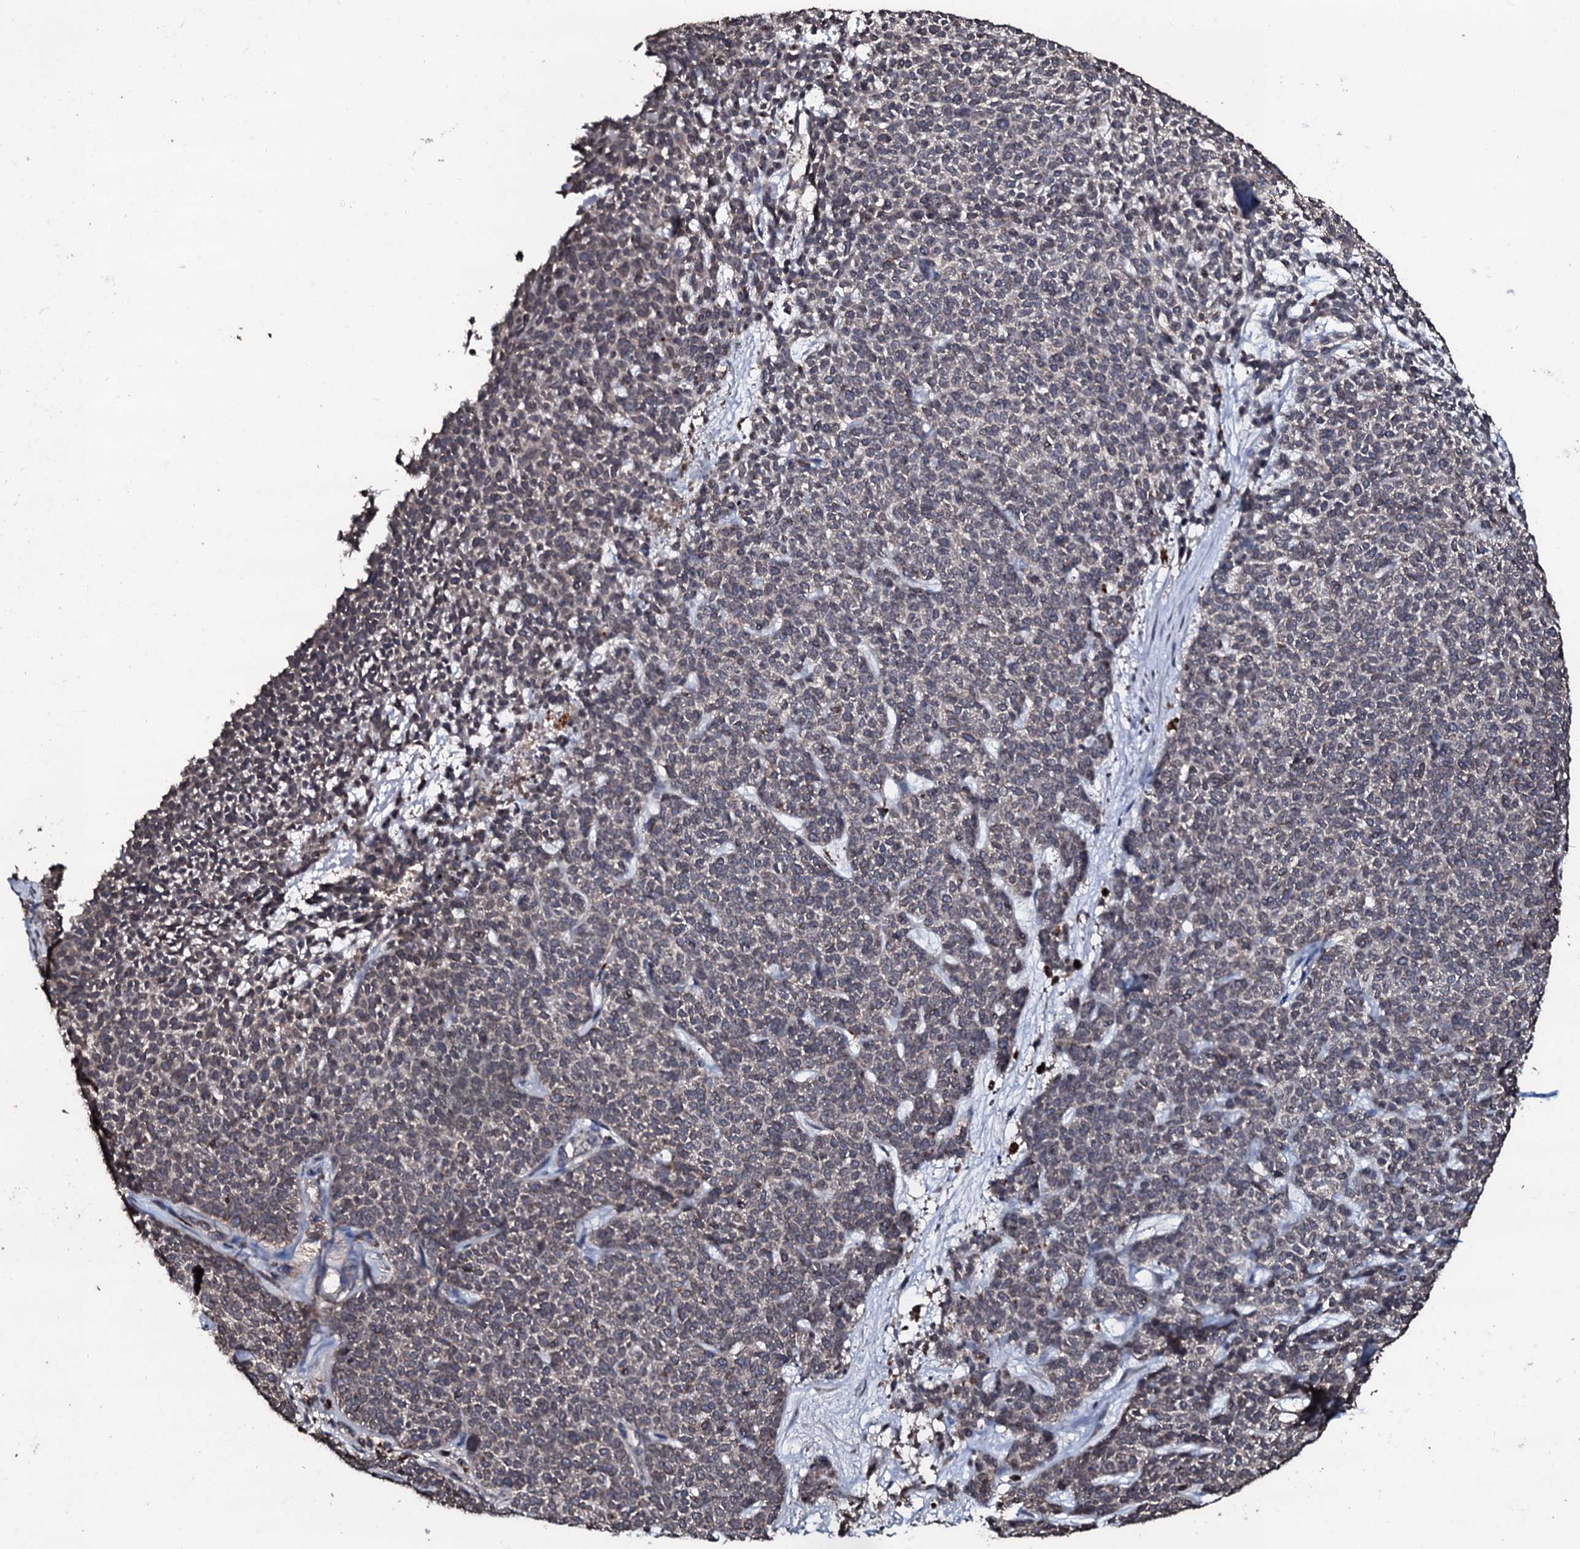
{"staining": {"intensity": "weak", "quantity": "25%-75%", "location": "cytoplasmic/membranous"}, "tissue": "skin cancer", "cell_type": "Tumor cells", "image_type": "cancer", "snomed": [{"axis": "morphology", "description": "Basal cell carcinoma"}, {"axis": "topography", "description": "Skin"}], "caption": "A brown stain shows weak cytoplasmic/membranous positivity of a protein in skin basal cell carcinoma tumor cells.", "gene": "SDHAF2", "patient": {"sex": "female", "age": 84}}